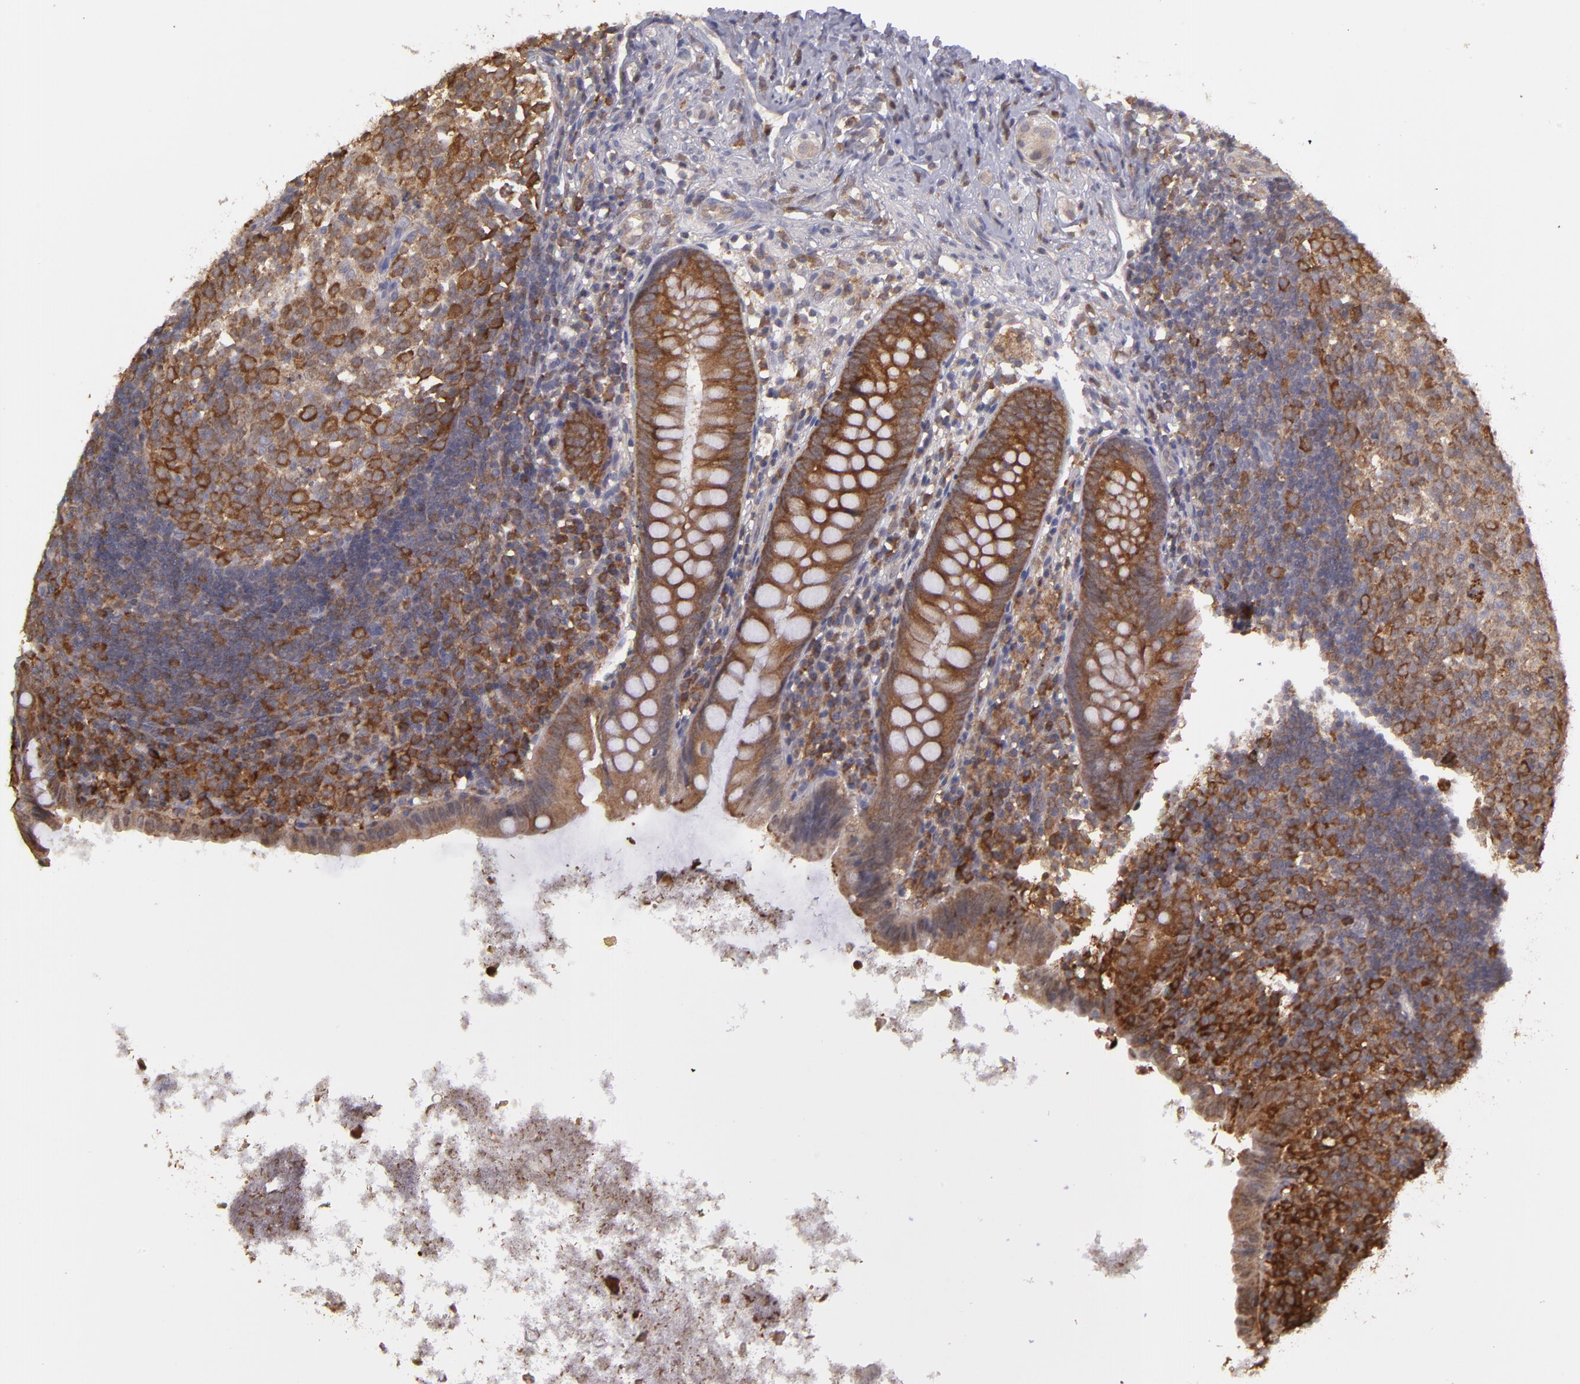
{"staining": {"intensity": "strong", "quantity": ">75%", "location": "cytoplasmic/membranous"}, "tissue": "appendix", "cell_type": "Glandular cells", "image_type": "normal", "snomed": [{"axis": "morphology", "description": "Normal tissue, NOS"}, {"axis": "topography", "description": "Appendix"}], "caption": "The image reveals a brown stain indicating the presence of a protein in the cytoplasmic/membranous of glandular cells in appendix. (DAB (3,3'-diaminobenzidine) = brown stain, brightfield microscopy at high magnification).", "gene": "MTHFD1", "patient": {"sex": "female", "age": 9}}